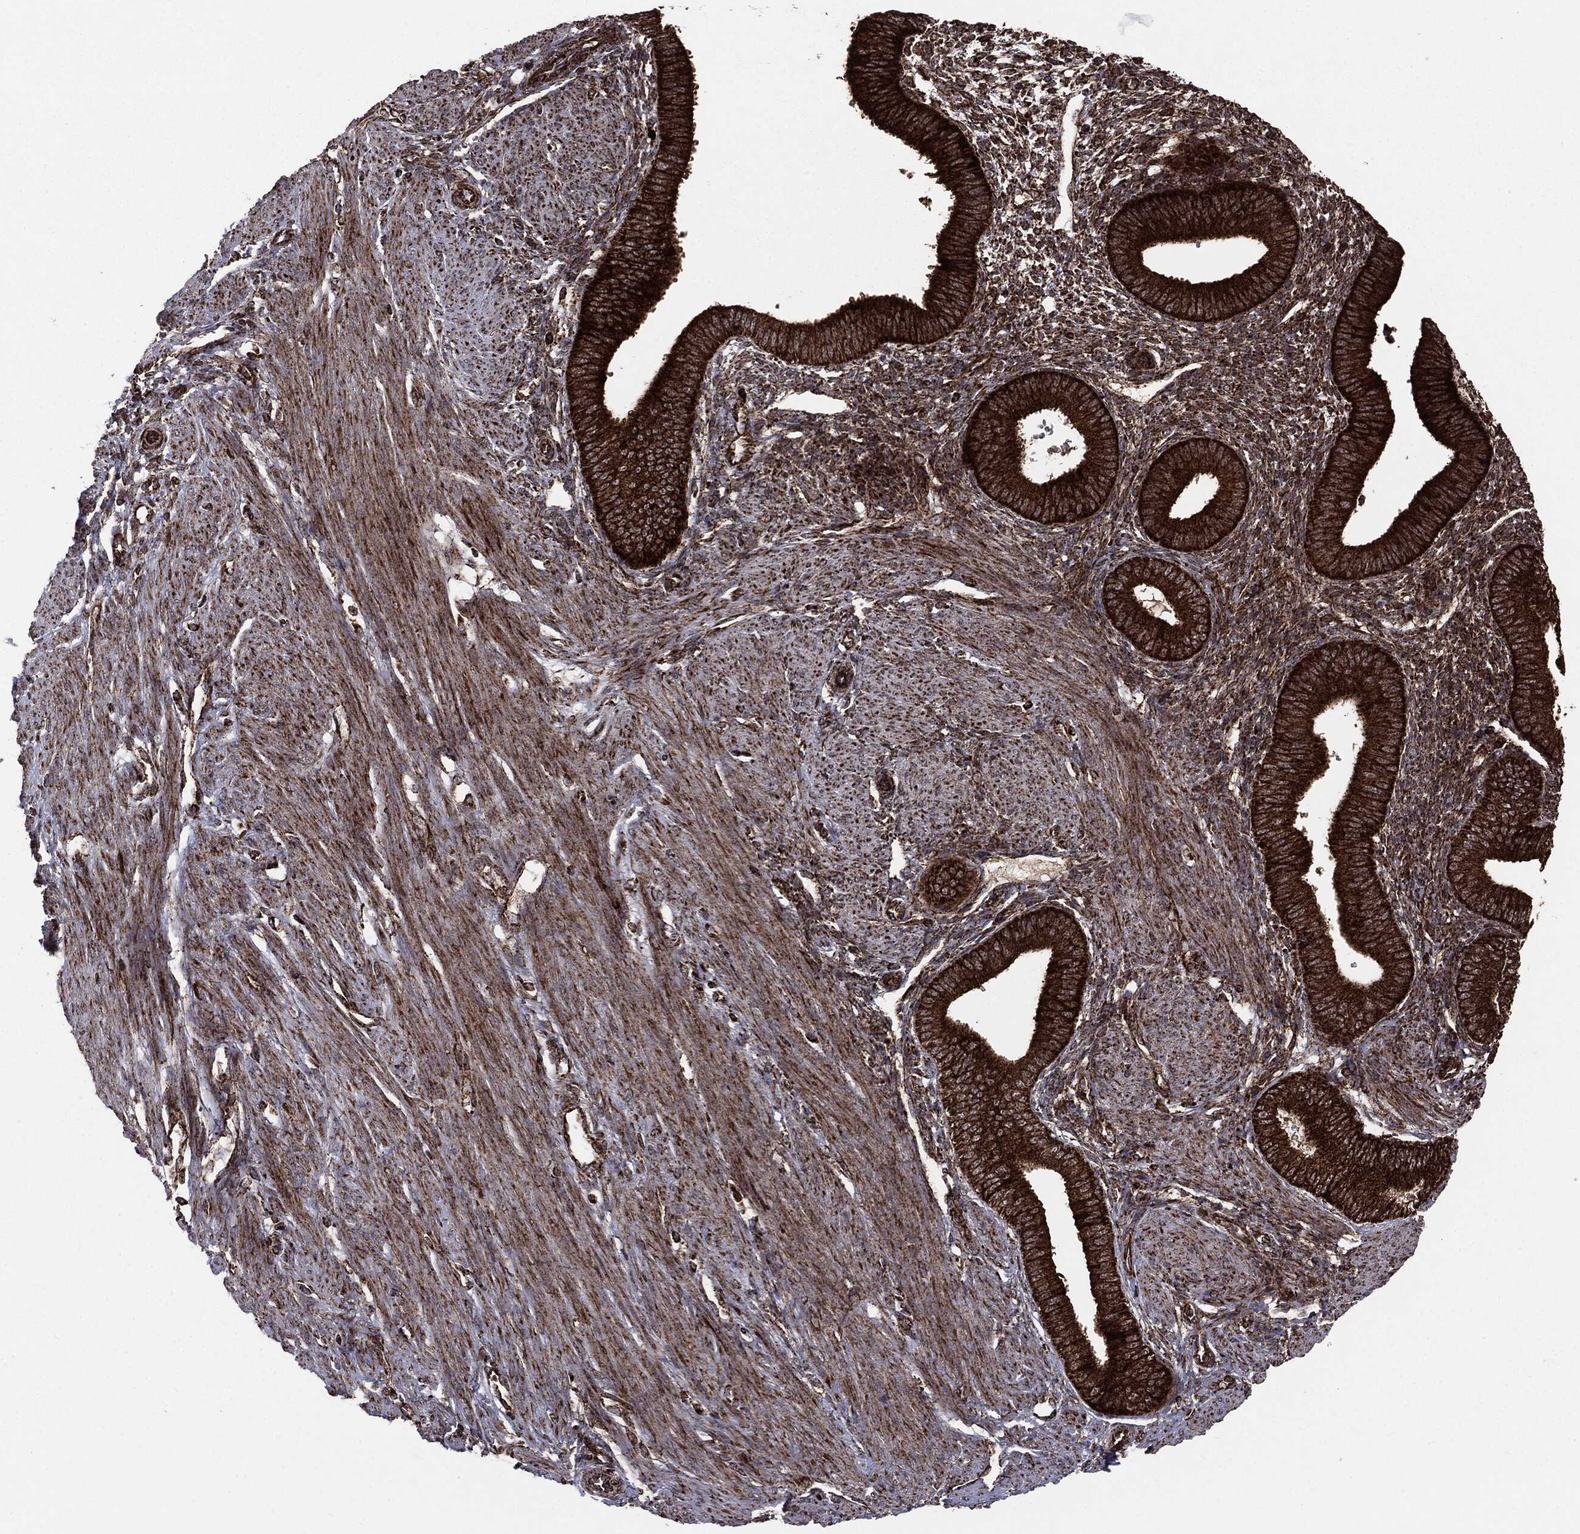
{"staining": {"intensity": "strong", "quantity": ">75%", "location": "cytoplasmic/membranous"}, "tissue": "endometrium", "cell_type": "Cells in endometrial stroma", "image_type": "normal", "snomed": [{"axis": "morphology", "description": "Normal tissue, NOS"}, {"axis": "topography", "description": "Endometrium"}], "caption": "Endometrium stained with DAB immunohistochemistry (IHC) displays high levels of strong cytoplasmic/membranous expression in about >75% of cells in endometrial stroma.", "gene": "MAP2K1", "patient": {"sex": "female", "age": 39}}